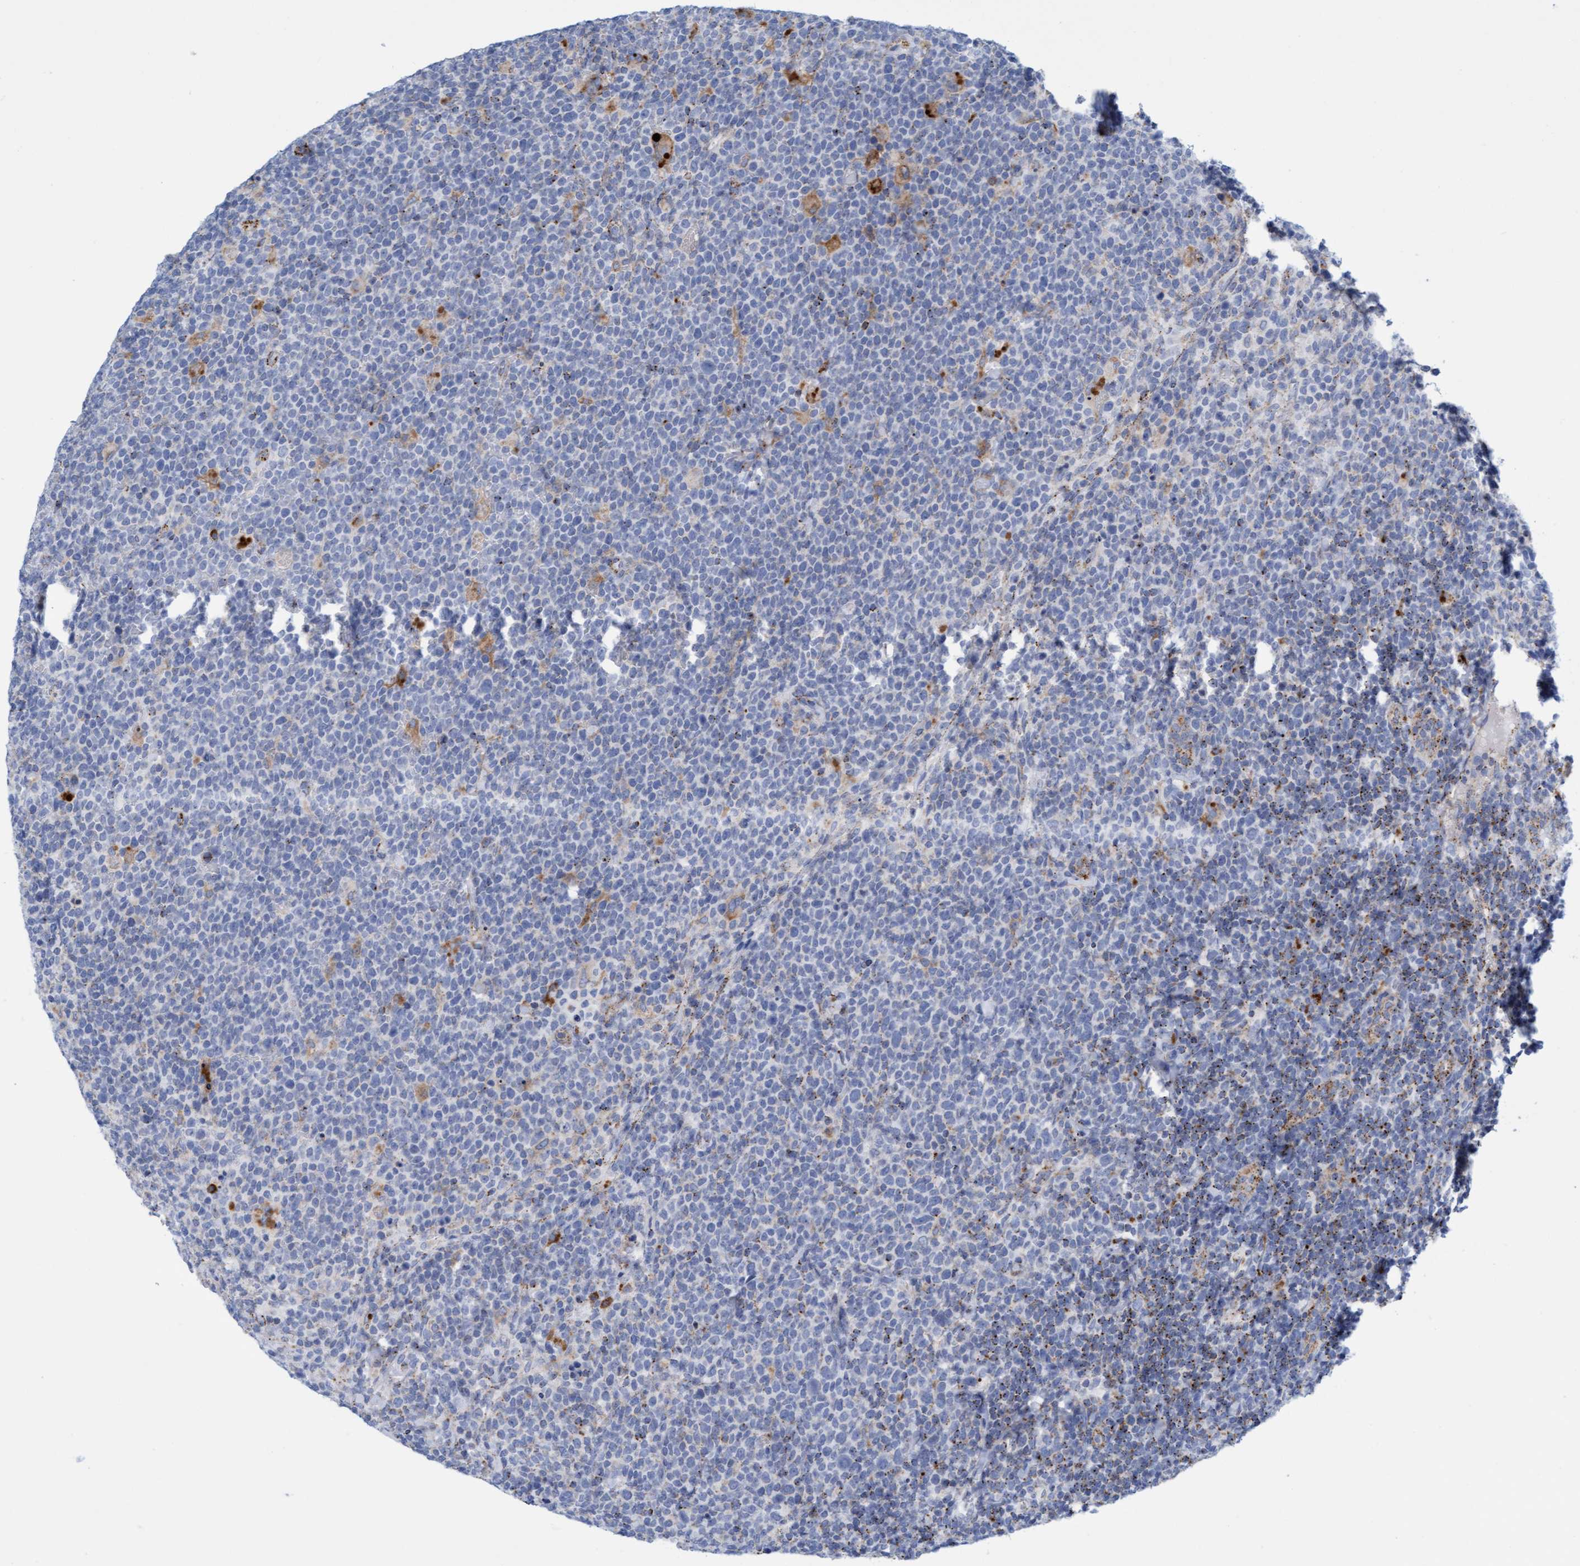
{"staining": {"intensity": "weak", "quantity": "<25%", "location": "cytoplasmic/membranous"}, "tissue": "lymphoma", "cell_type": "Tumor cells", "image_type": "cancer", "snomed": [{"axis": "morphology", "description": "Malignant lymphoma, non-Hodgkin's type, High grade"}, {"axis": "topography", "description": "Lymph node"}], "caption": "The histopathology image shows no staining of tumor cells in malignant lymphoma, non-Hodgkin's type (high-grade).", "gene": "SGSH", "patient": {"sex": "male", "age": 61}}